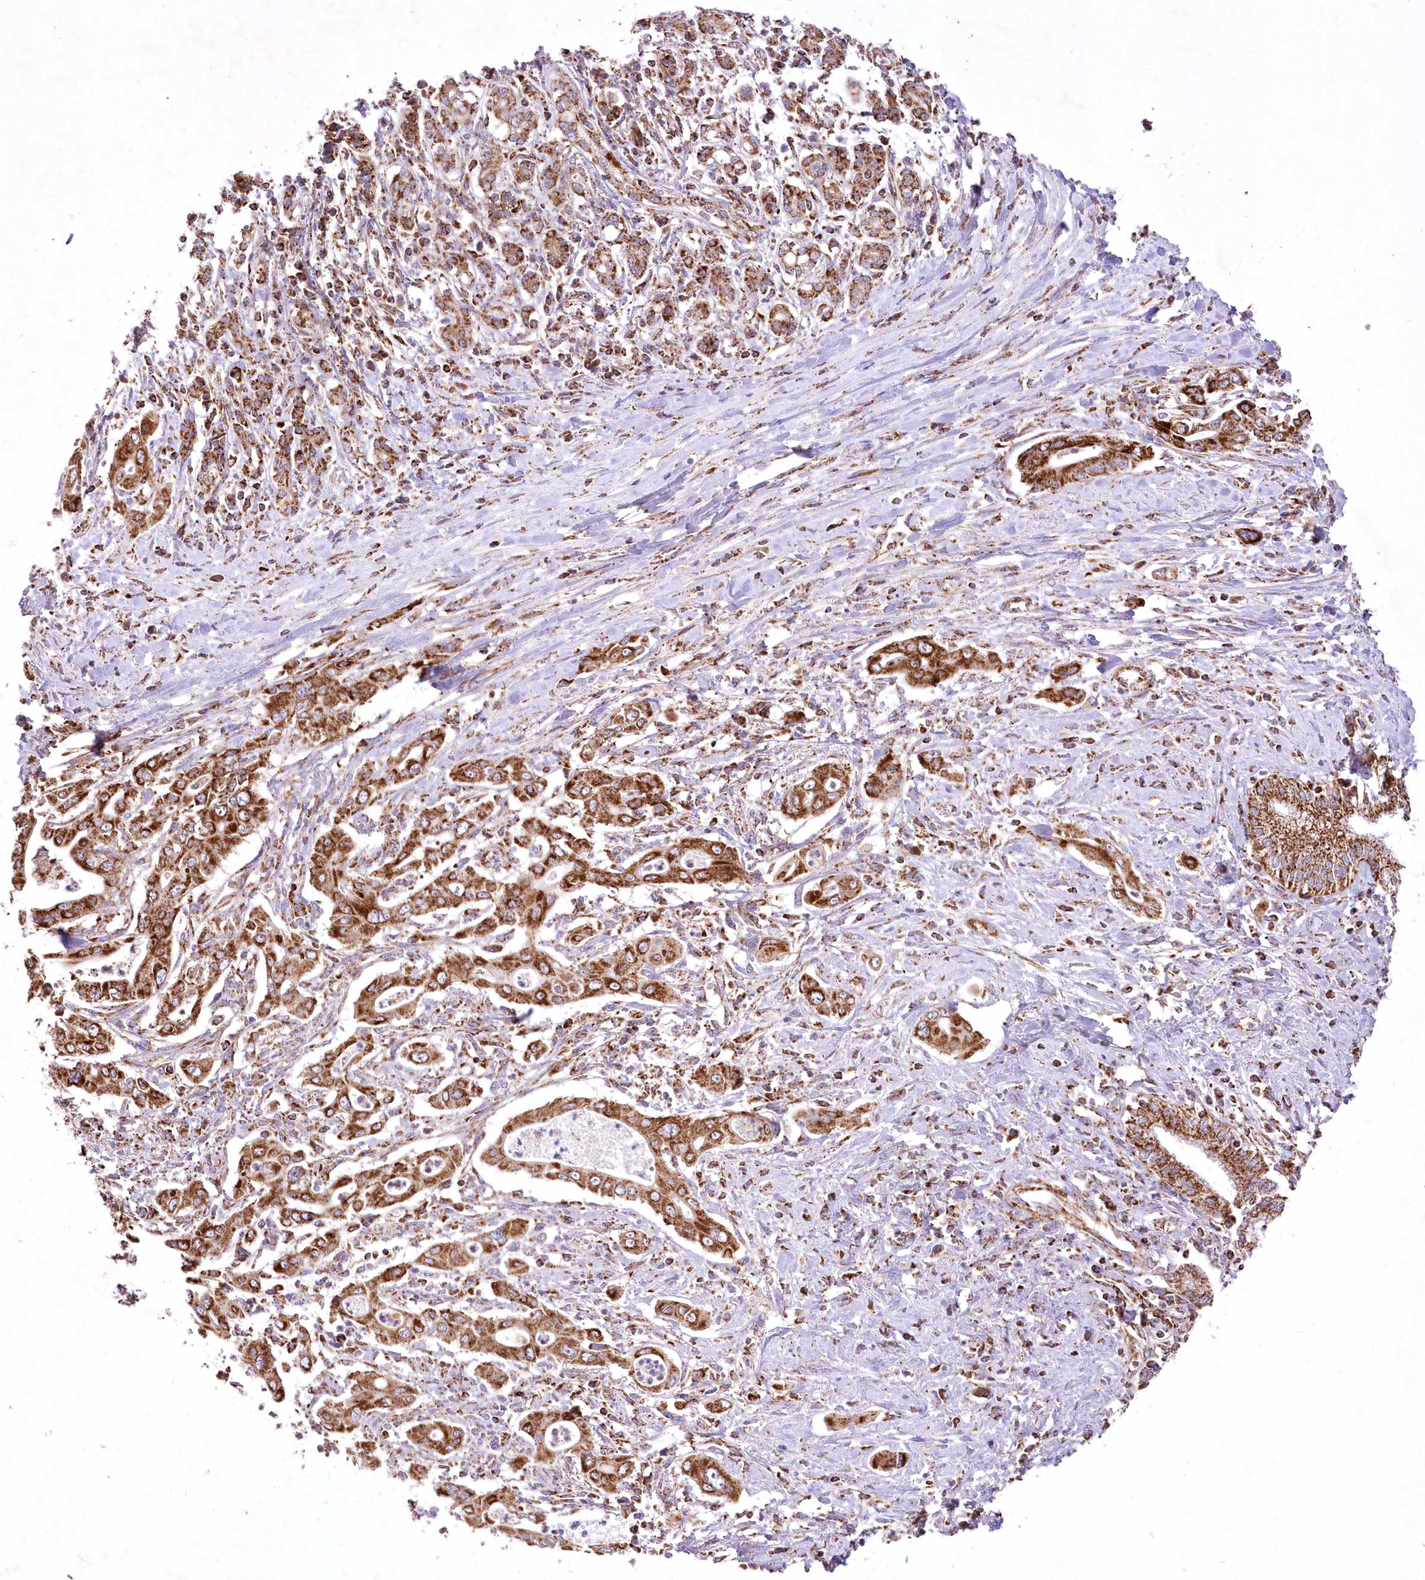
{"staining": {"intensity": "strong", "quantity": ">75%", "location": "cytoplasmic/membranous"}, "tissue": "pancreatic cancer", "cell_type": "Tumor cells", "image_type": "cancer", "snomed": [{"axis": "morphology", "description": "Adenocarcinoma, NOS"}, {"axis": "topography", "description": "Pancreas"}], "caption": "Human pancreatic cancer (adenocarcinoma) stained with a brown dye reveals strong cytoplasmic/membranous positive expression in approximately >75% of tumor cells.", "gene": "ASNSD1", "patient": {"sex": "male", "age": 58}}